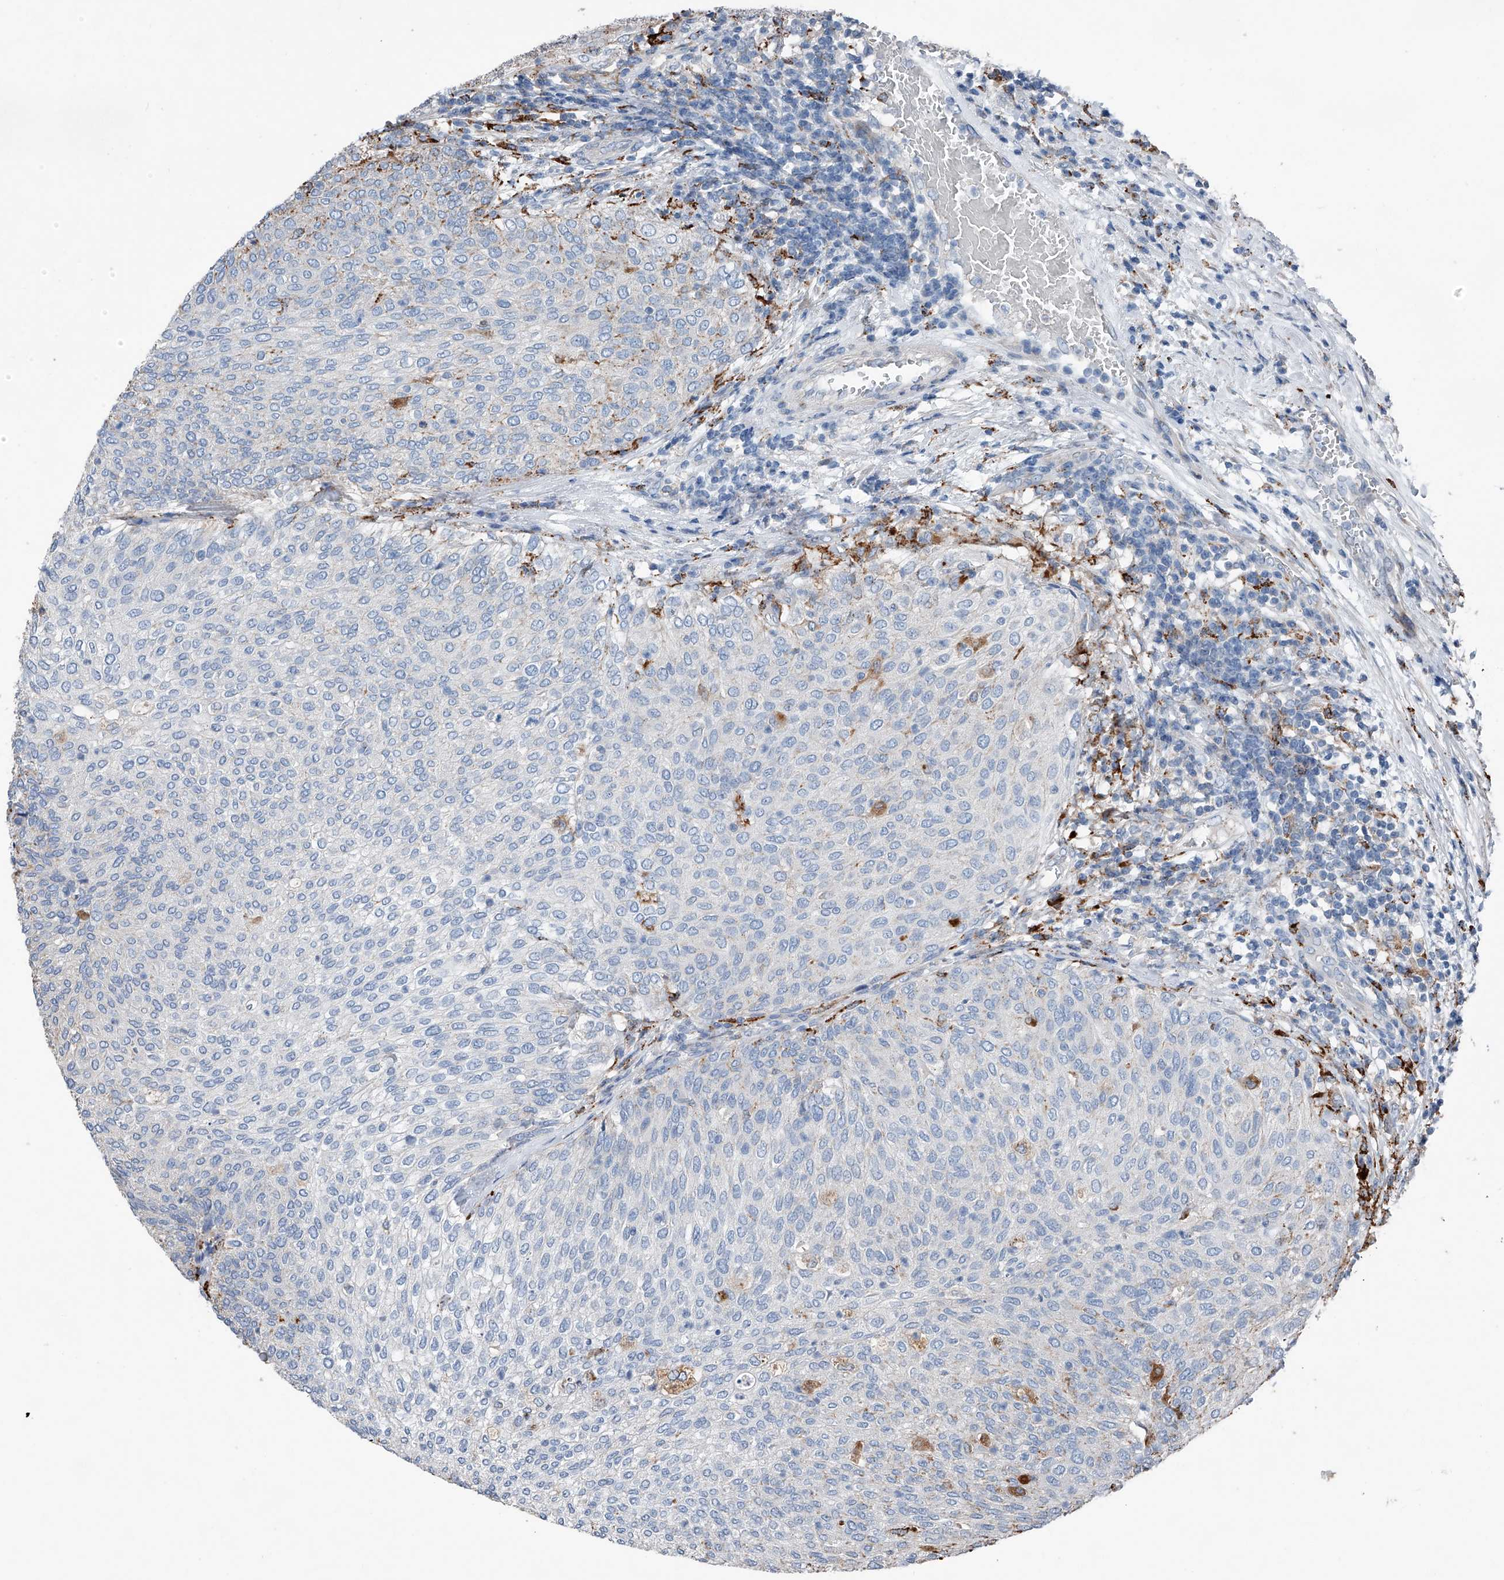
{"staining": {"intensity": "negative", "quantity": "none", "location": "none"}, "tissue": "urothelial cancer", "cell_type": "Tumor cells", "image_type": "cancer", "snomed": [{"axis": "morphology", "description": "Urothelial carcinoma, Low grade"}, {"axis": "topography", "description": "Urinary bladder"}], "caption": "This is a histopathology image of immunohistochemistry staining of low-grade urothelial carcinoma, which shows no positivity in tumor cells.", "gene": "ZNF772", "patient": {"sex": "female", "age": 79}}